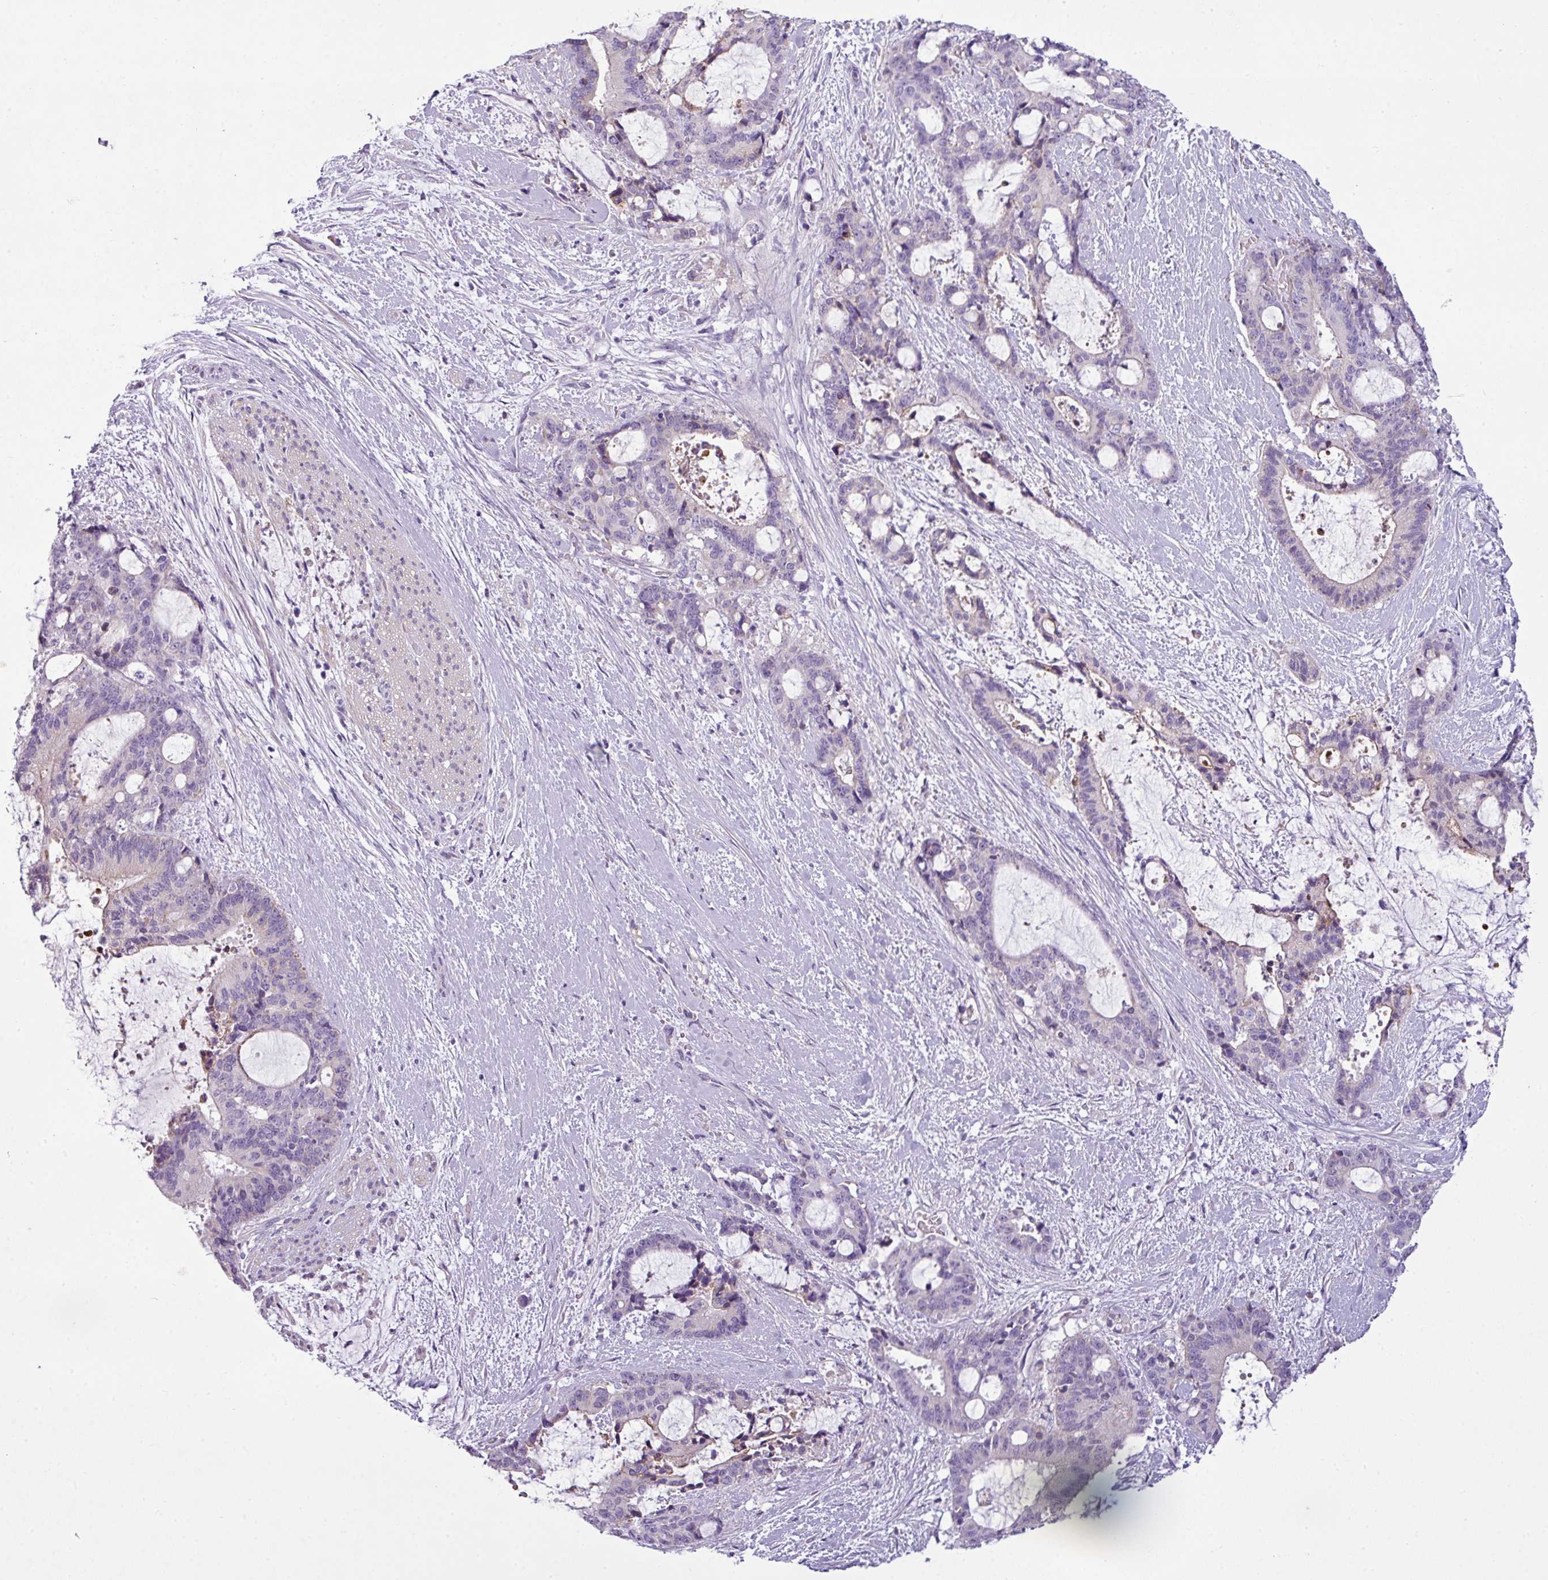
{"staining": {"intensity": "negative", "quantity": "none", "location": "none"}, "tissue": "liver cancer", "cell_type": "Tumor cells", "image_type": "cancer", "snomed": [{"axis": "morphology", "description": "Normal tissue, NOS"}, {"axis": "morphology", "description": "Cholangiocarcinoma"}, {"axis": "topography", "description": "Liver"}, {"axis": "topography", "description": "Peripheral nerve tissue"}], "caption": "A micrograph of human liver cholangiocarcinoma is negative for staining in tumor cells. (DAB IHC visualized using brightfield microscopy, high magnification).", "gene": "TMEM178B", "patient": {"sex": "female", "age": 73}}